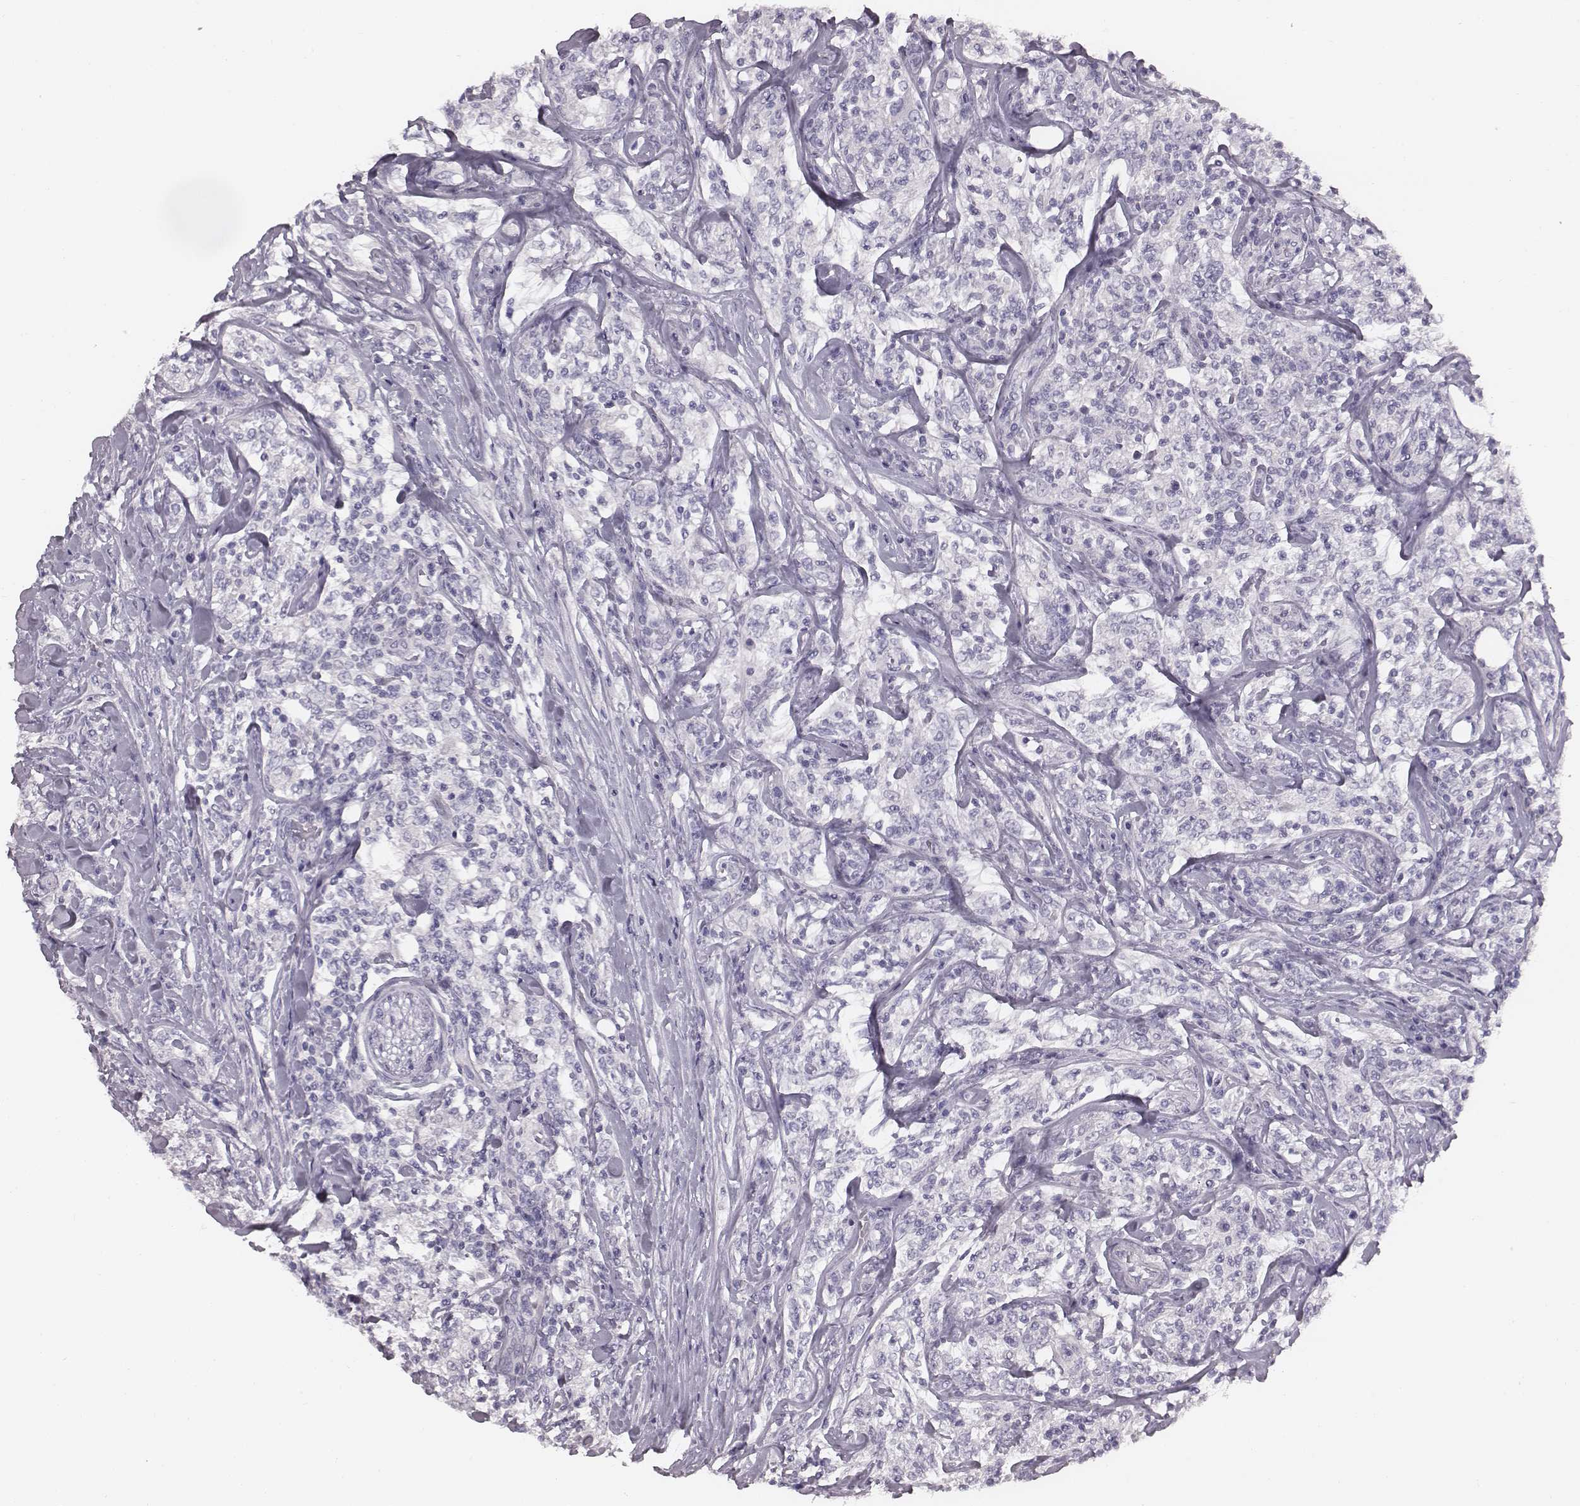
{"staining": {"intensity": "negative", "quantity": "none", "location": "none"}, "tissue": "lymphoma", "cell_type": "Tumor cells", "image_type": "cancer", "snomed": [{"axis": "morphology", "description": "Malignant lymphoma, non-Hodgkin's type, High grade"}, {"axis": "topography", "description": "Lymph node"}], "caption": "DAB immunohistochemical staining of malignant lymphoma, non-Hodgkin's type (high-grade) shows no significant positivity in tumor cells.", "gene": "PDE8B", "patient": {"sex": "female", "age": 84}}